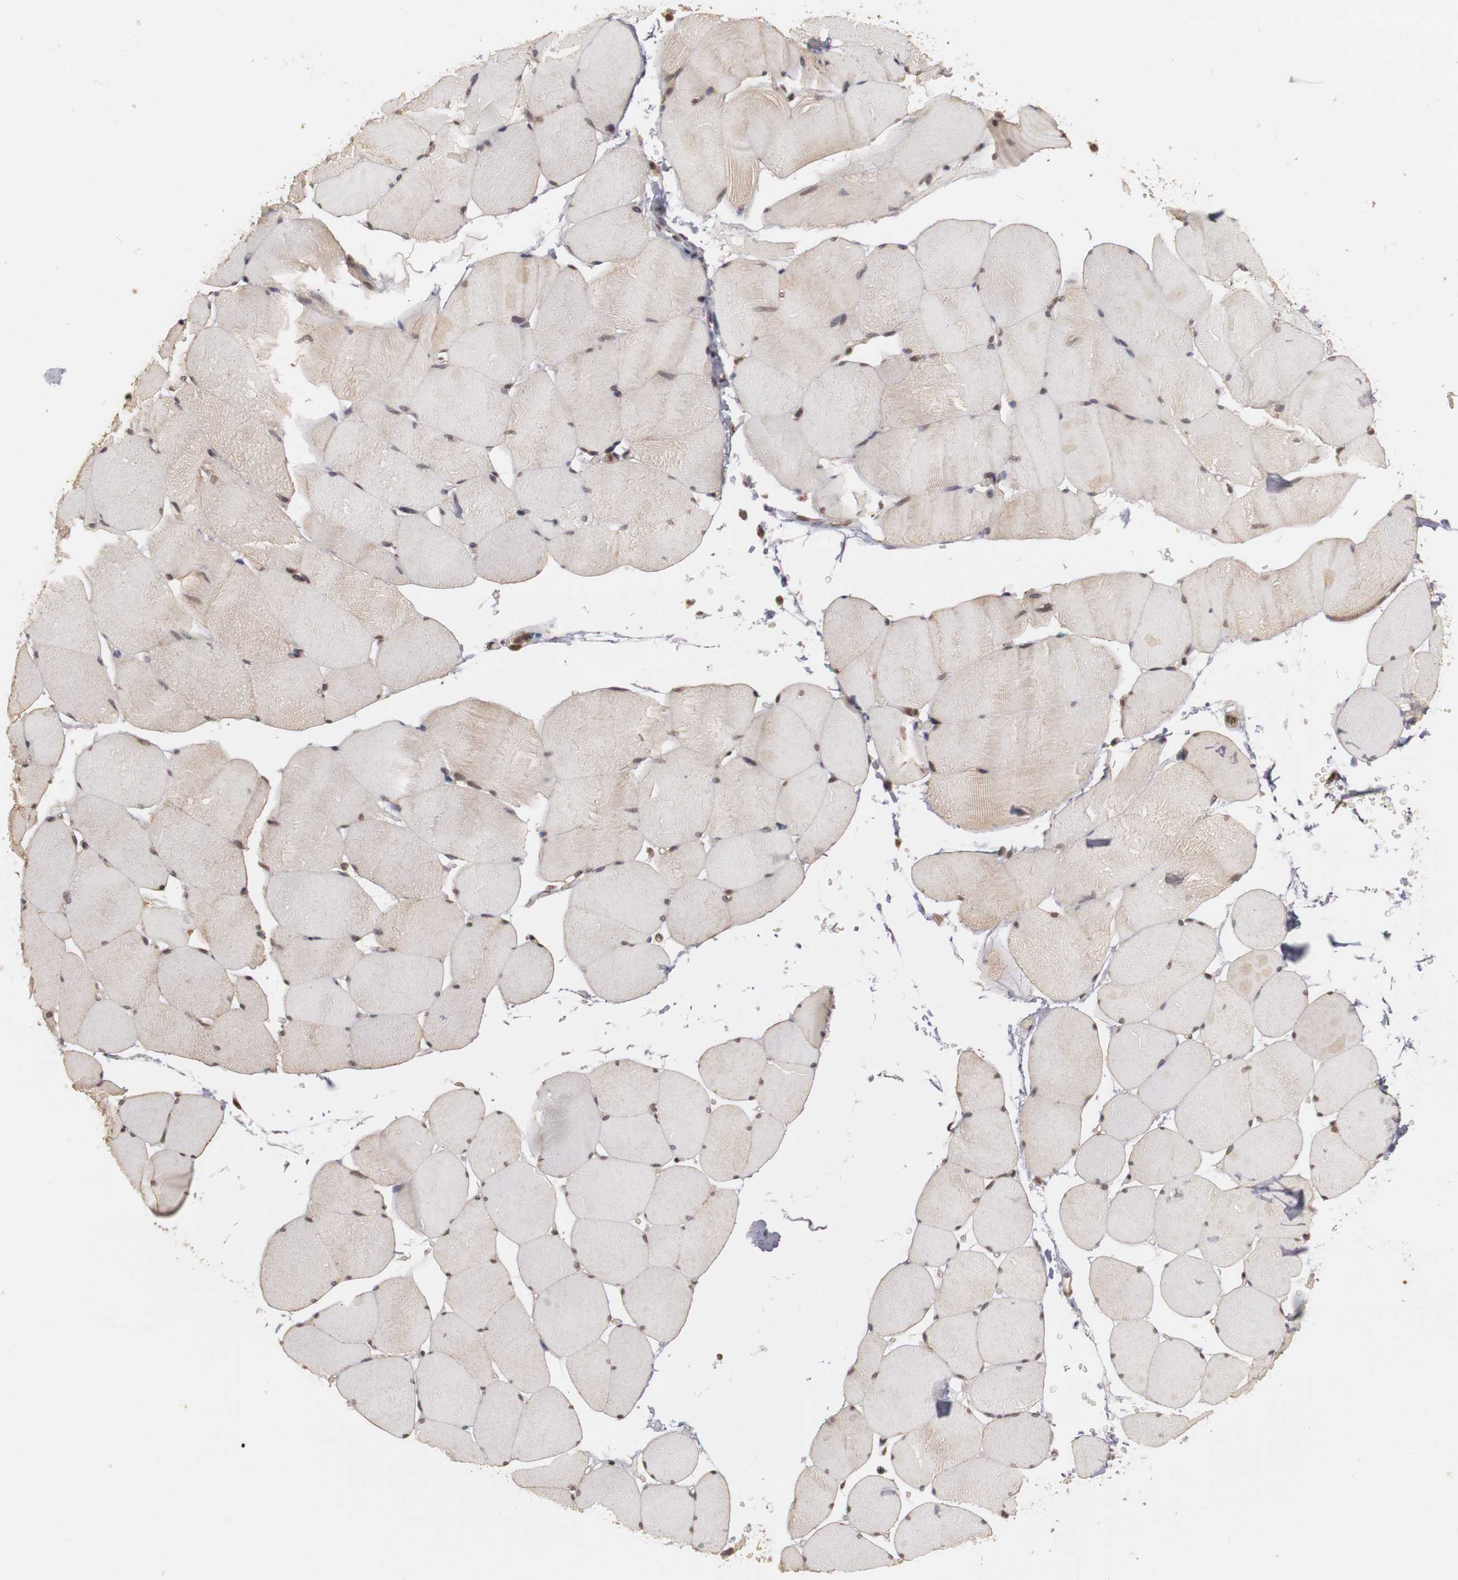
{"staining": {"intensity": "weak", "quantity": "25%-75%", "location": "cytoplasmic/membranous"}, "tissue": "skeletal muscle", "cell_type": "Myocytes", "image_type": "normal", "snomed": [{"axis": "morphology", "description": "Normal tissue, NOS"}, {"axis": "topography", "description": "Skeletal muscle"}], "caption": "IHC of normal skeletal muscle demonstrates low levels of weak cytoplasmic/membranous staining in approximately 25%-75% of myocytes. (brown staining indicates protein expression, while blue staining denotes nuclei).", "gene": "PLEKHA1", "patient": {"sex": "male", "age": 62}}